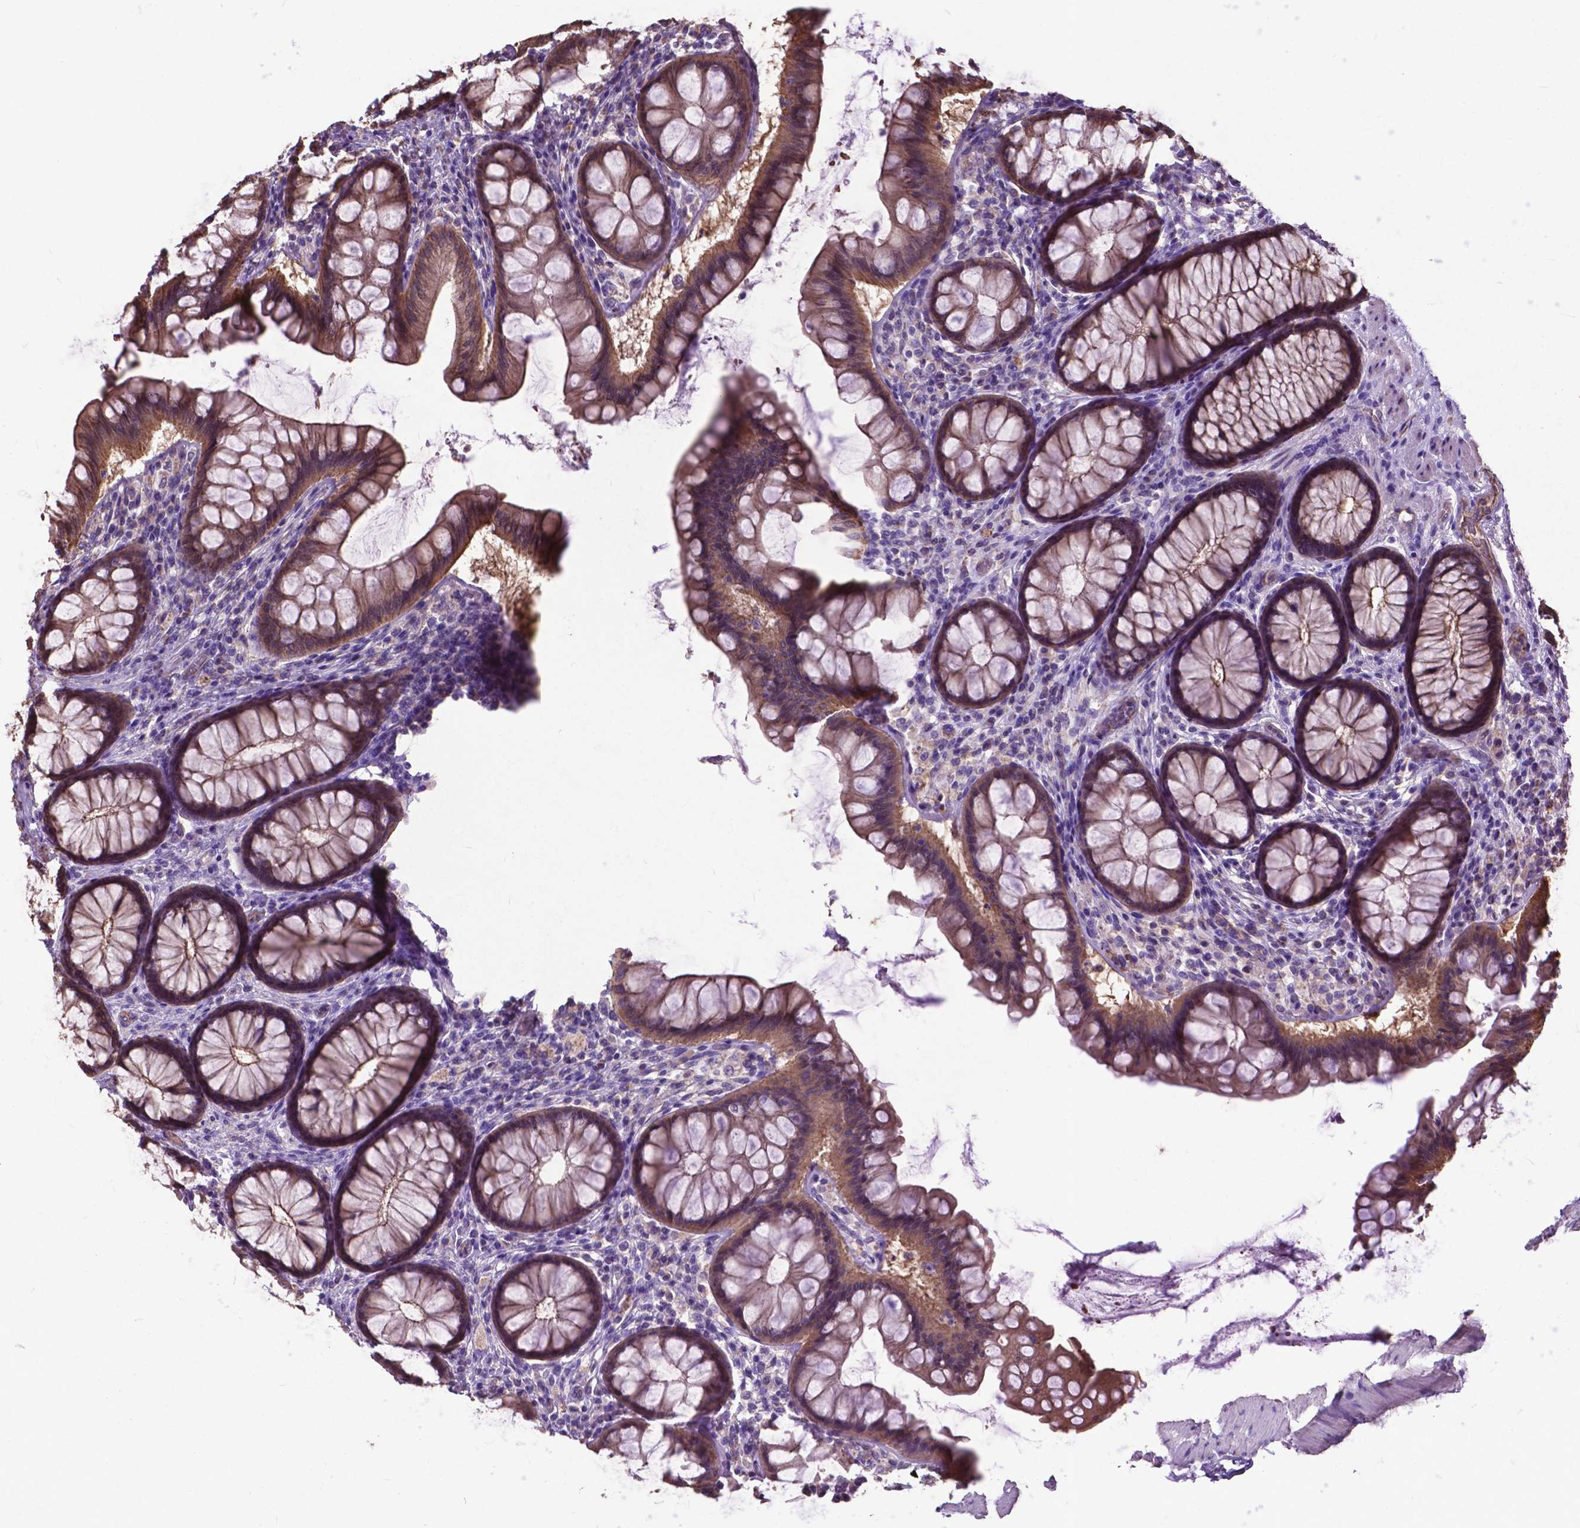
{"staining": {"intensity": "weak", "quantity": ">75%", "location": "cytoplasmic/membranous"}, "tissue": "colon", "cell_type": "Endothelial cells", "image_type": "normal", "snomed": [{"axis": "morphology", "description": "Normal tissue, NOS"}, {"axis": "topography", "description": "Colon"}], "caption": "Unremarkable colon displays weak cytoplasmic/membranous positivity in about >75% of endothelial cells The staining was performed using DAB (3,3'-diaminobenzidine) to visualize the protein expression in brown, while the nuclei were stained in blue with hematoxylin (Magnification: 20x)..", "gene": "PDLIM1", "patient": {"sex": "female", "age": 65}}